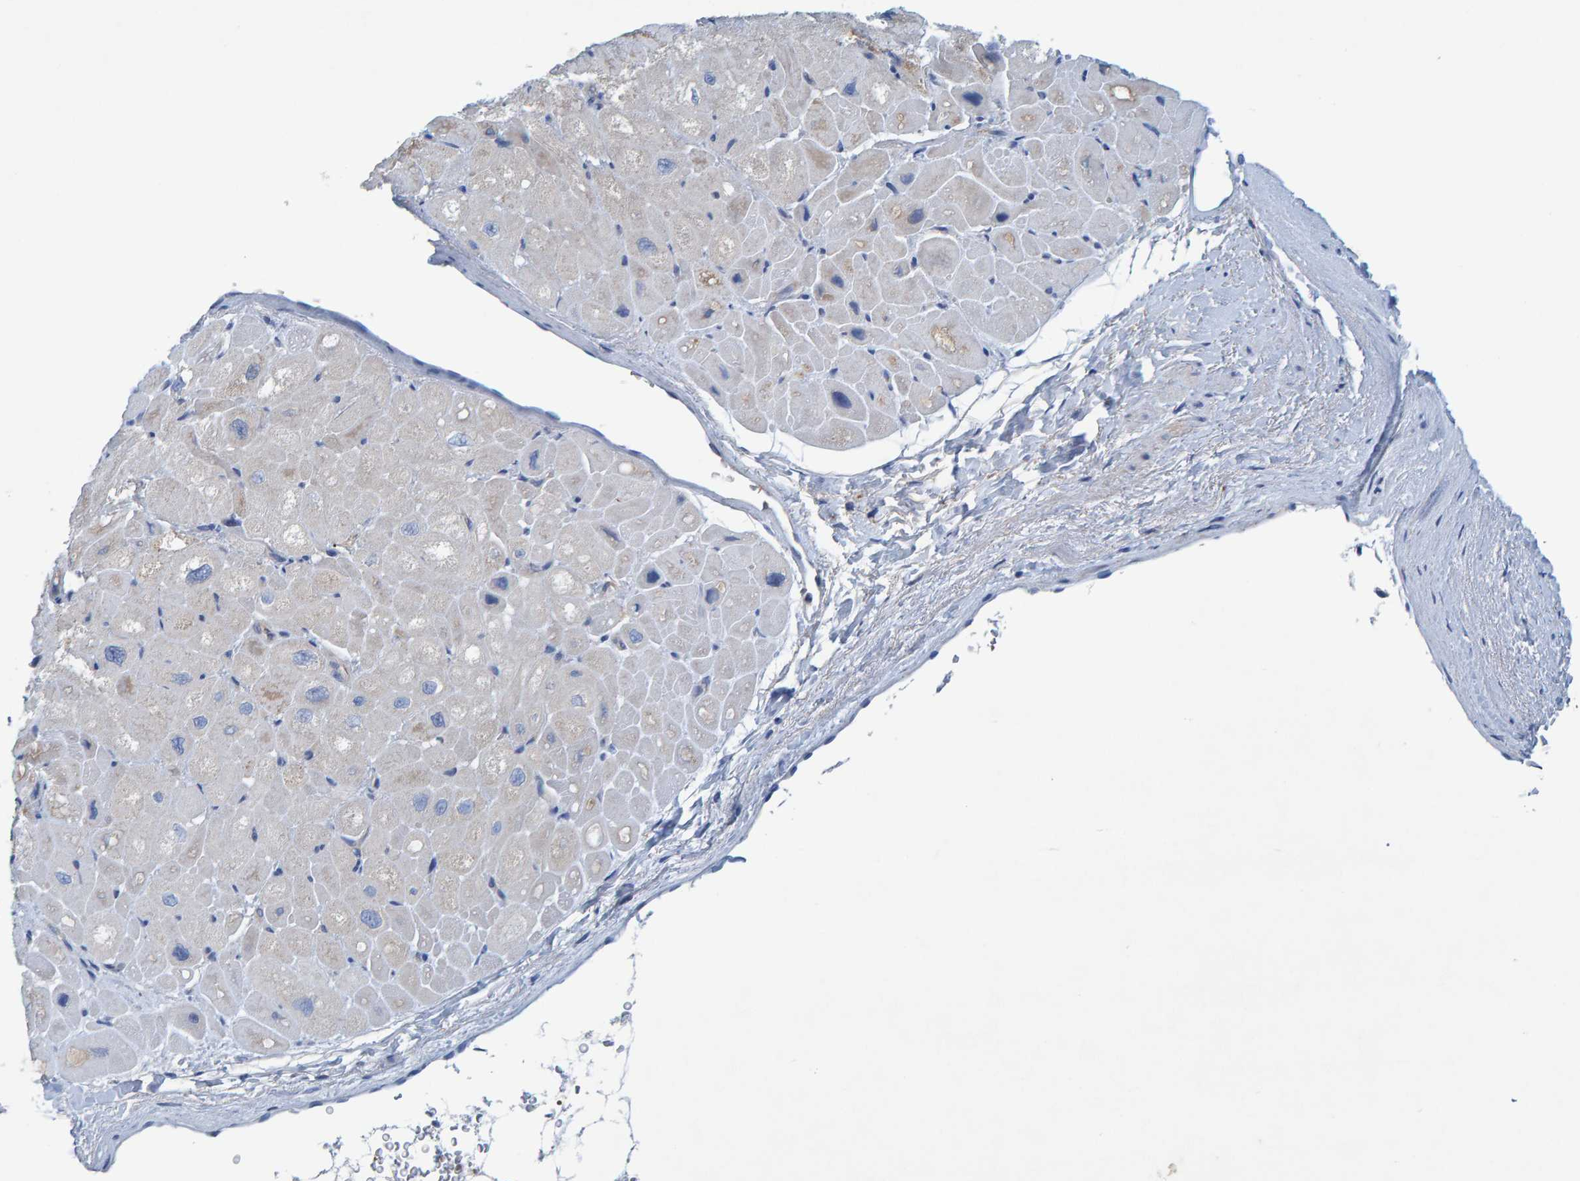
{"staining": {"intensity": "negative", "quantity": "none", "location": "none"}, "tissue": "heart muscle", "cell_type": "Cardiomyocytes", "image_type": "normal", "snomed": [{"axis": "morphology", "description": "Normal tissue, NOS"}, {"axis": "topography", "description": "Heart"}], "caption": "Benign heart muscle was stained to show a protein in brown. There is no significant positivity in cardiomyocytes. (Stains: DAB immunohistochemistry with hematoxylin counter stain, Microscopy: brightfield microscopy at high magnification).", "gene": "ALAD", "patient": {"sex": "male", "age": 49}}